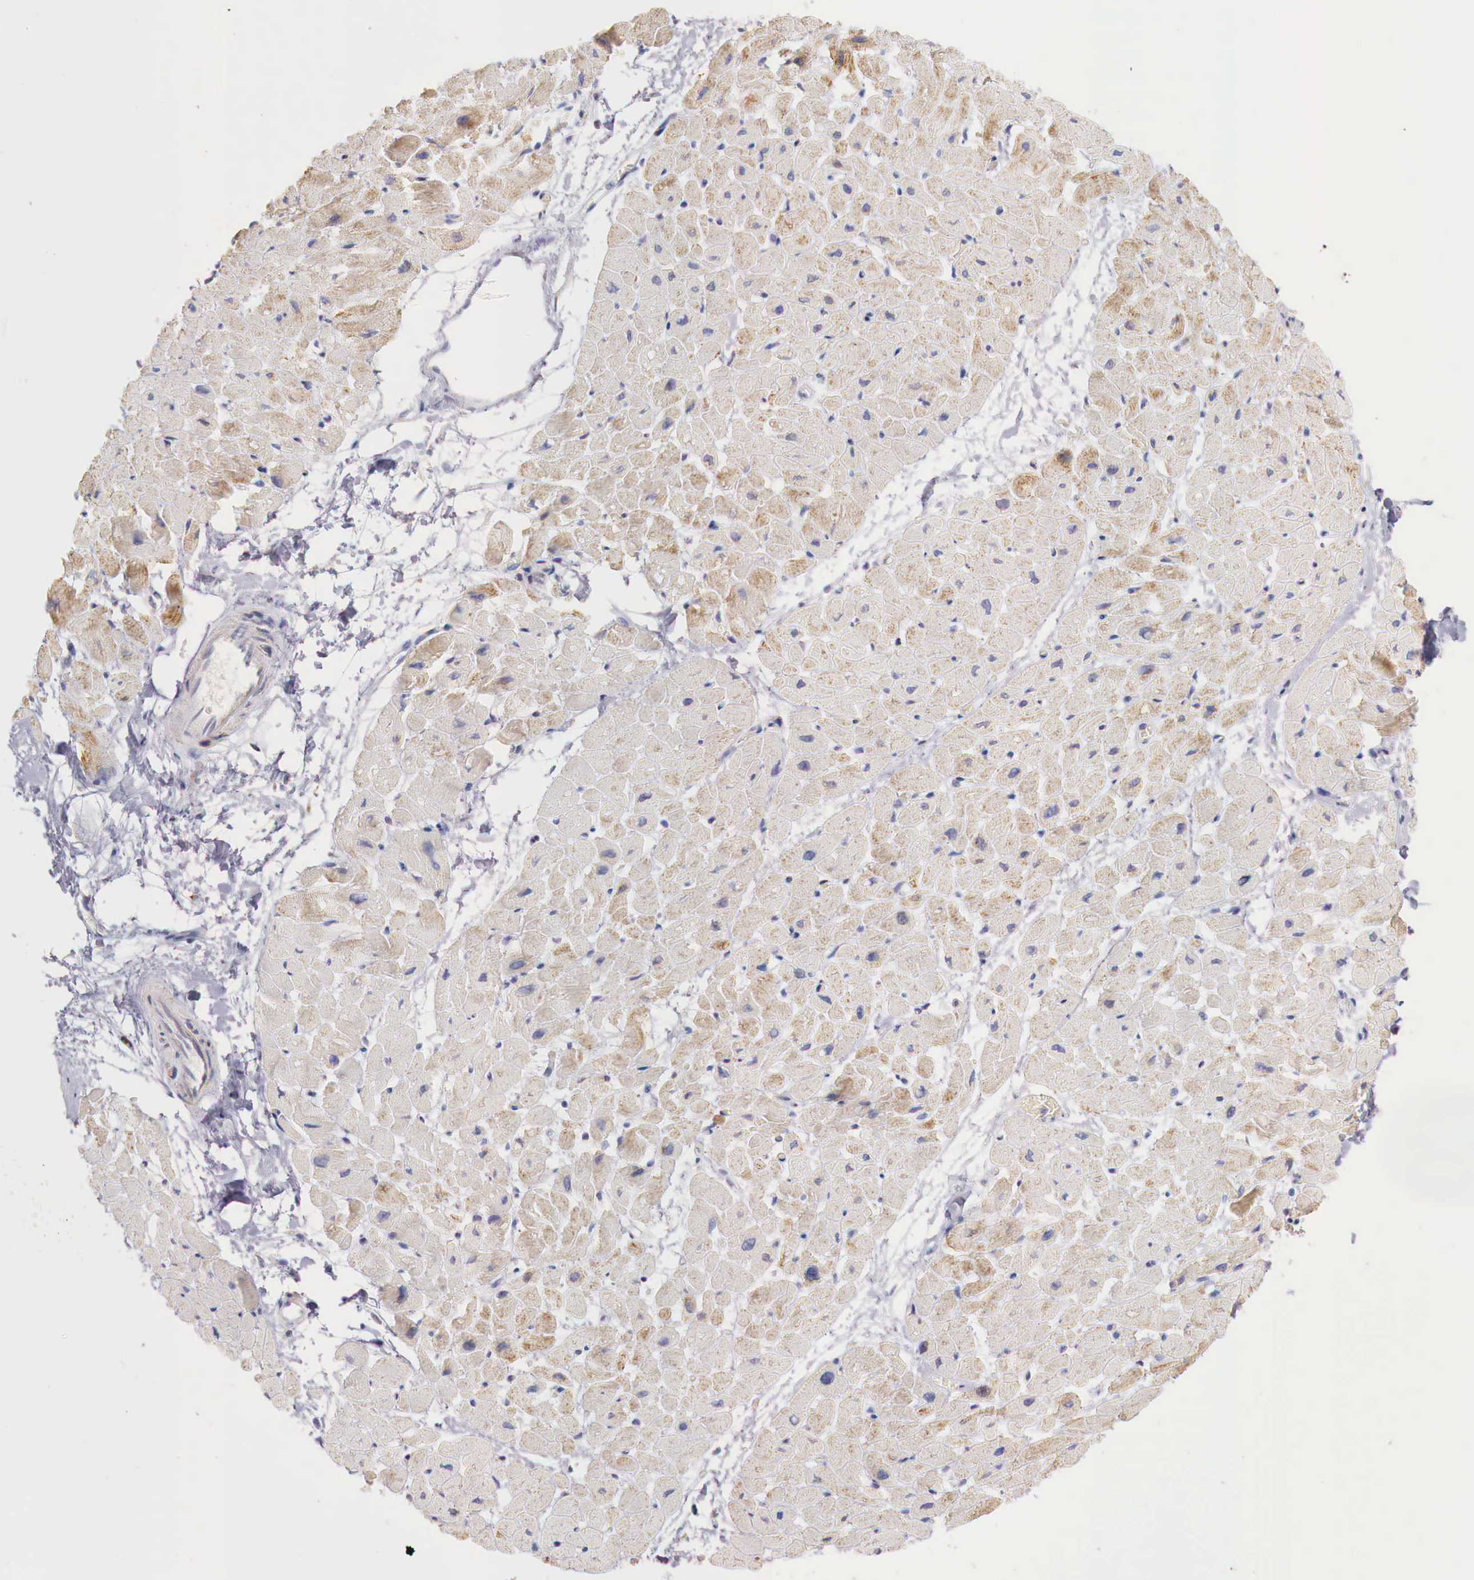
{"staining": {"intensity": "weak", "quantity": ">75%", "location": "cytoplasmic/membranous"}, "tissue": "heart muscle", "cell_type": "Cardiomyocytes", "image_type": "normal", "snomed": [{"axis": "morphology", "description": "Normal tissue, NOS"}, {"axis": "topography", "description": "Heart"}], "caption": "Brown immunohistochemical staining in benign human heart muscle shows weak cytoplasmic/membranous positivity in about >75% of cardiomyocytes. (Brightfield microscopy of DAB IHC at high magnification).", "gene": "IDH3G", "patient": {"sex": "male", "age": 45}}